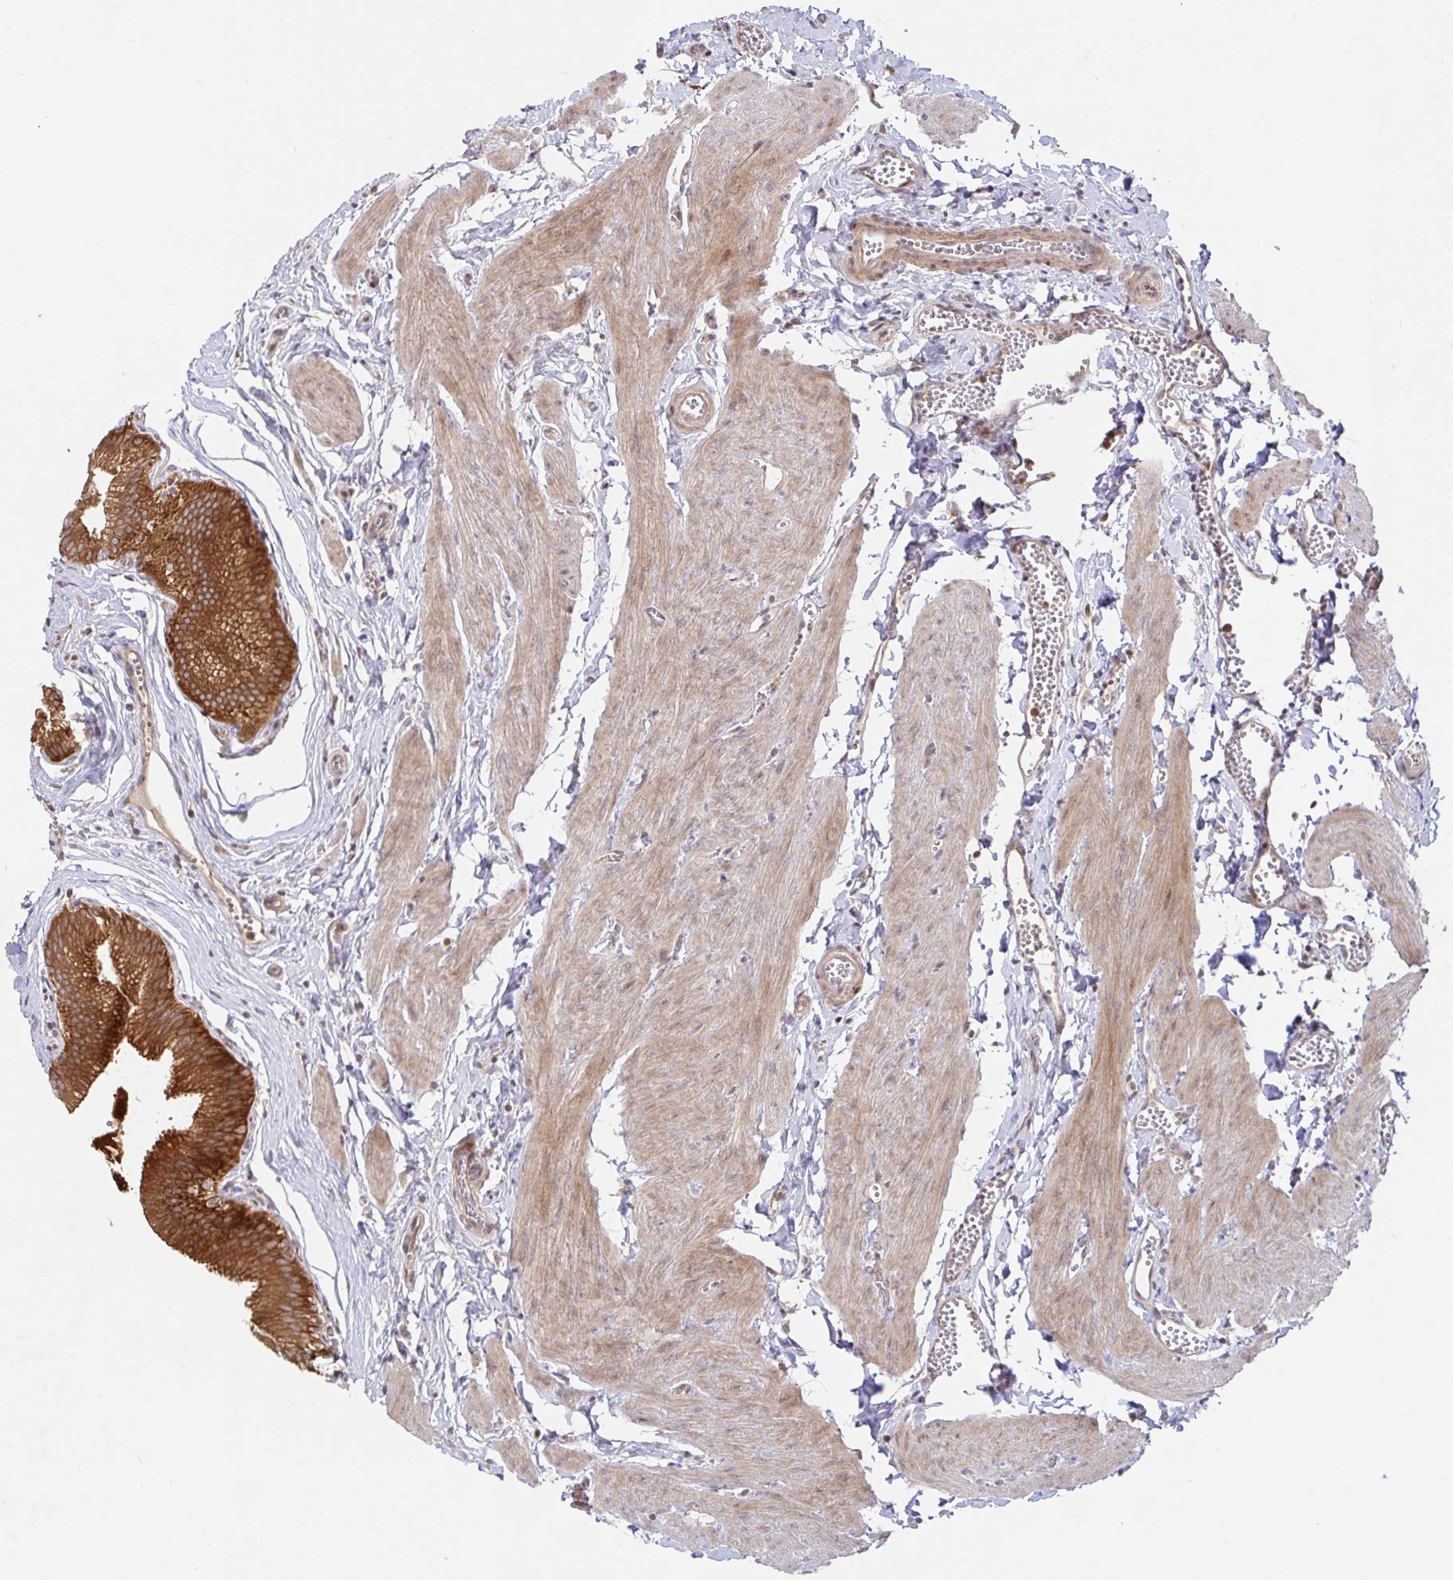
{"staining": {"intensity": "strong", "quantity": ">75%", "location": "cytoplasmic/membranous"}, "tissue": "gallbladder", "cell_type": "Glandular cells", "image_type": "normal", "snomed": [{"axis": "morphology", "description": "Normal tissue, NOS"}, {"axis": "topography", "description": "Gallbladder"}, {"axis": "topography", "description": "Peripheral nerve tissue"}], "caption": "Approximately >75% of glandular cells in unremarkable gallbladder reveal strong cytoplasmic/membranous protein expression as visualized by brown immunohistochemical staining.", "gene": "AACS", "patient": {"sex": "male", "age": 17}}